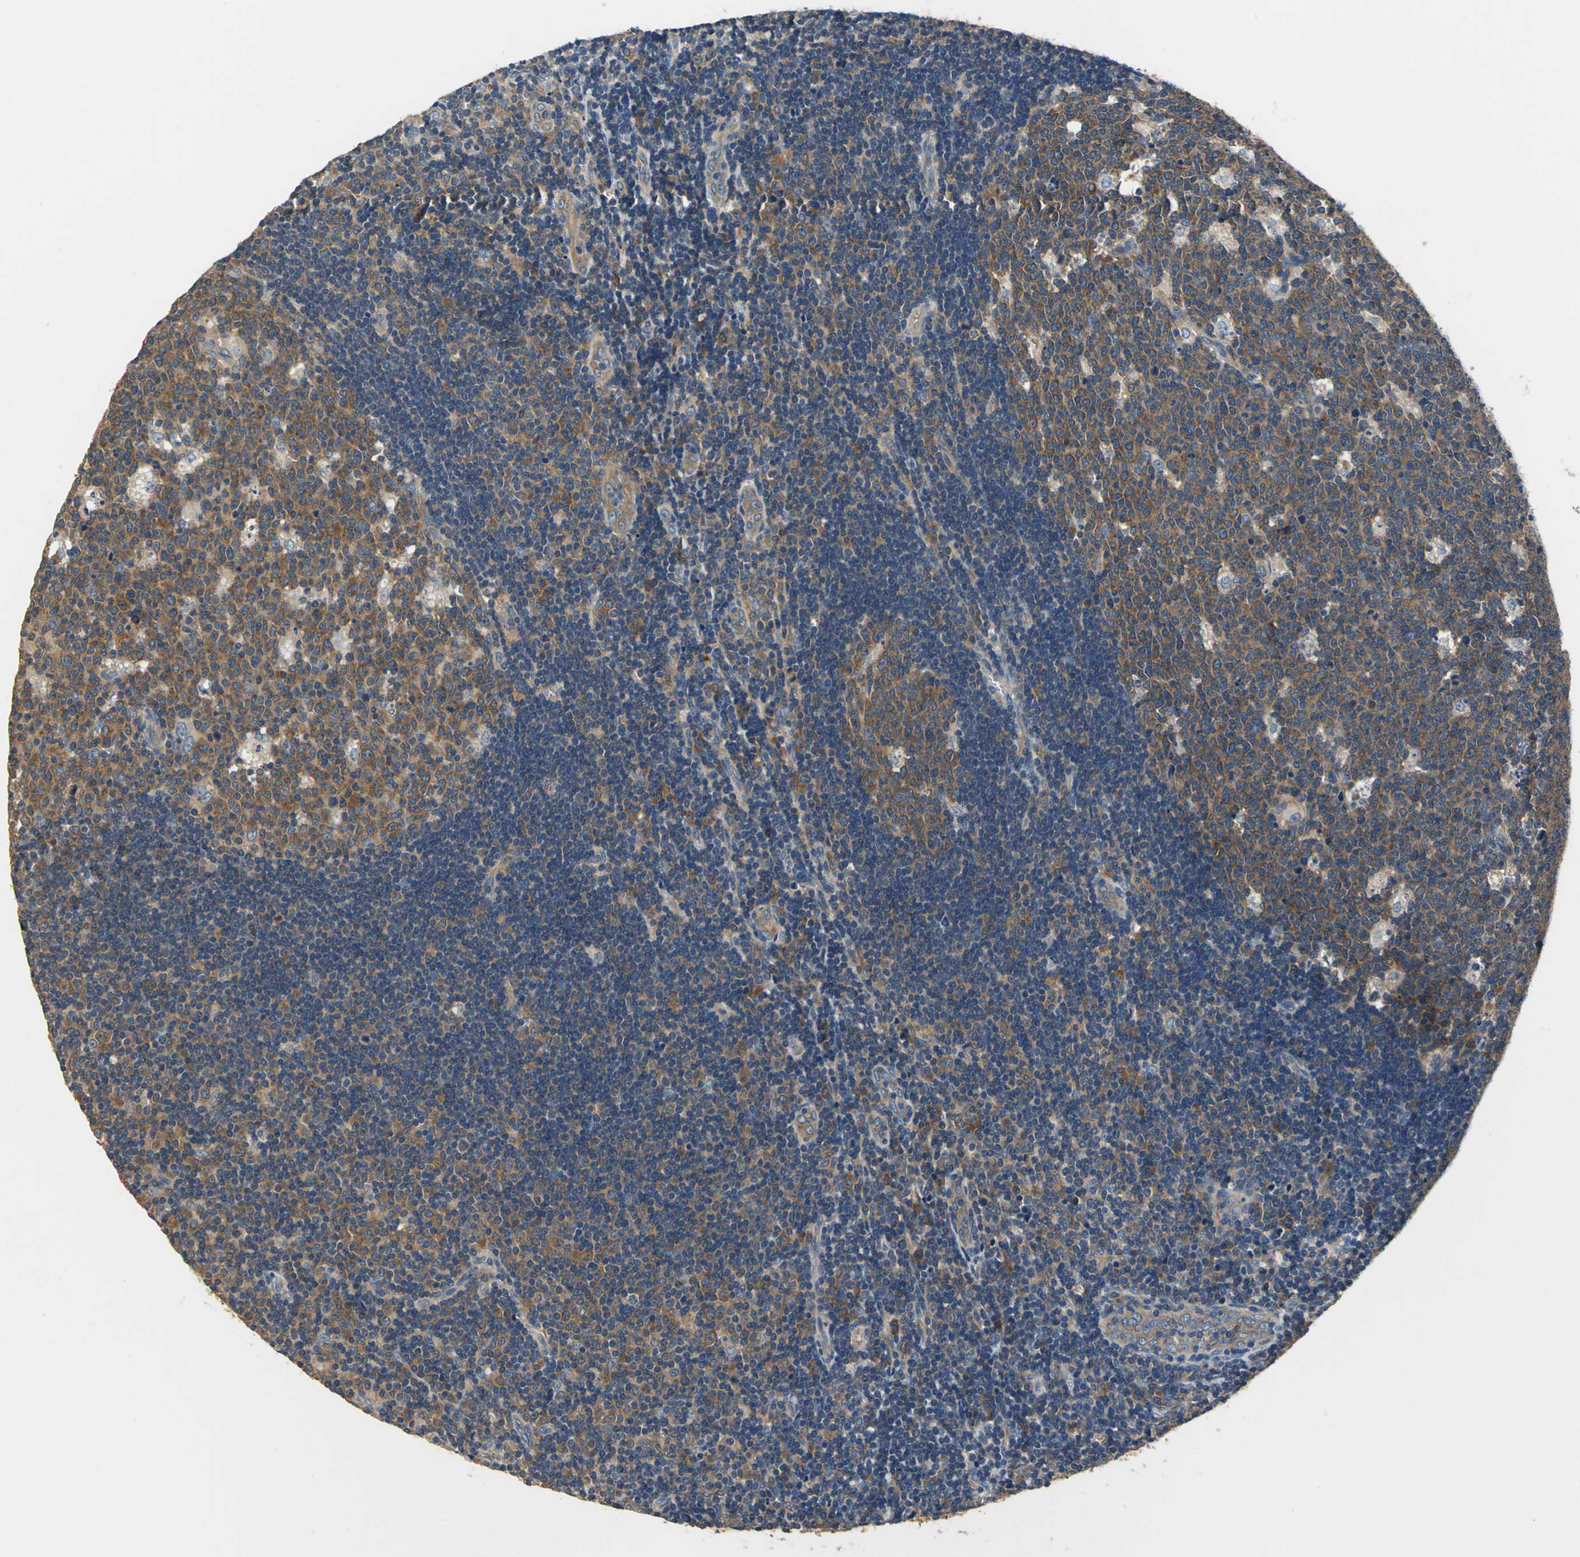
{"staining": {"intensity": "moderate", "quantity": ">75%", "location": "cytoplasmic/membranous"}, "tissue": "lymph node", "cell_type": "Germinal center cells", "image_type": "normal", "snomed": [{"axis": "morphology", "description": "Normal tissue, NOS"}, {"axis": "topography", "description": "Lymph node"}, {"axis": "topography", "description": "Salivary gland"}], "caption": "High-power microscopy captured an immunohistochemistry (IHC) histopathology image of normal lymph node, revealing moderate cytoplasmic/membranous expression in approximately >75% of germinal center cells.", "gene": "DDX3X", "patient": {"sex": "male", "age": 8}}